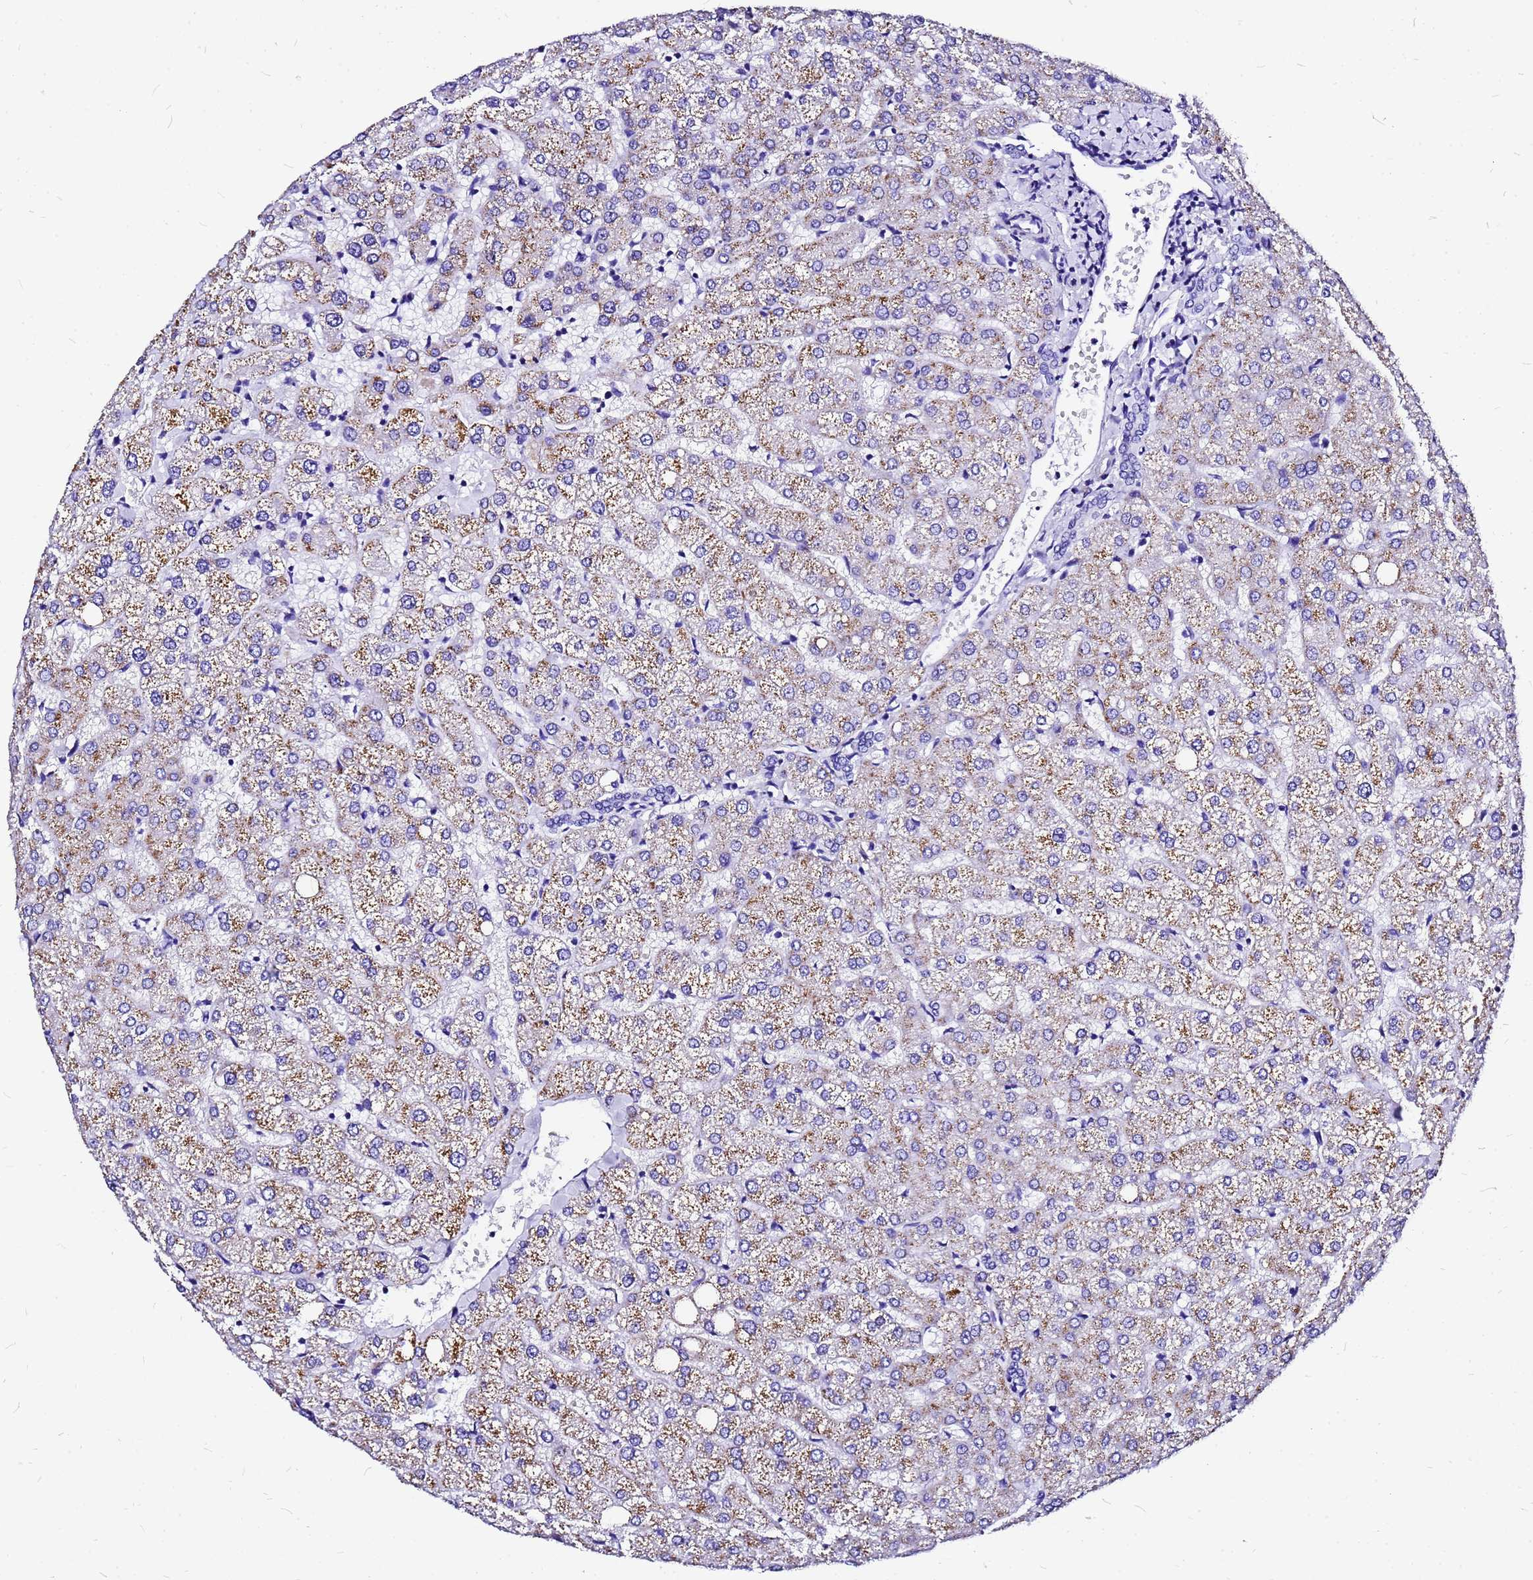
{"staining": {"intensity": "negative", "quantity": "none", "location": "none"}, "tissue": "liver", "cell_type": "Cholangiocytes", "image_type": "normal", "snomed": [{"axis": "morphology", "description": "Normal tissue, NOS"}, {"axis": "topography", "description": "Liver"}], "caption": "Image shows no significant protein staining in cholangiocytes of unremarkable liver.", "gene": "HERC4", "patient": {"sex": "female", "age": 54}}